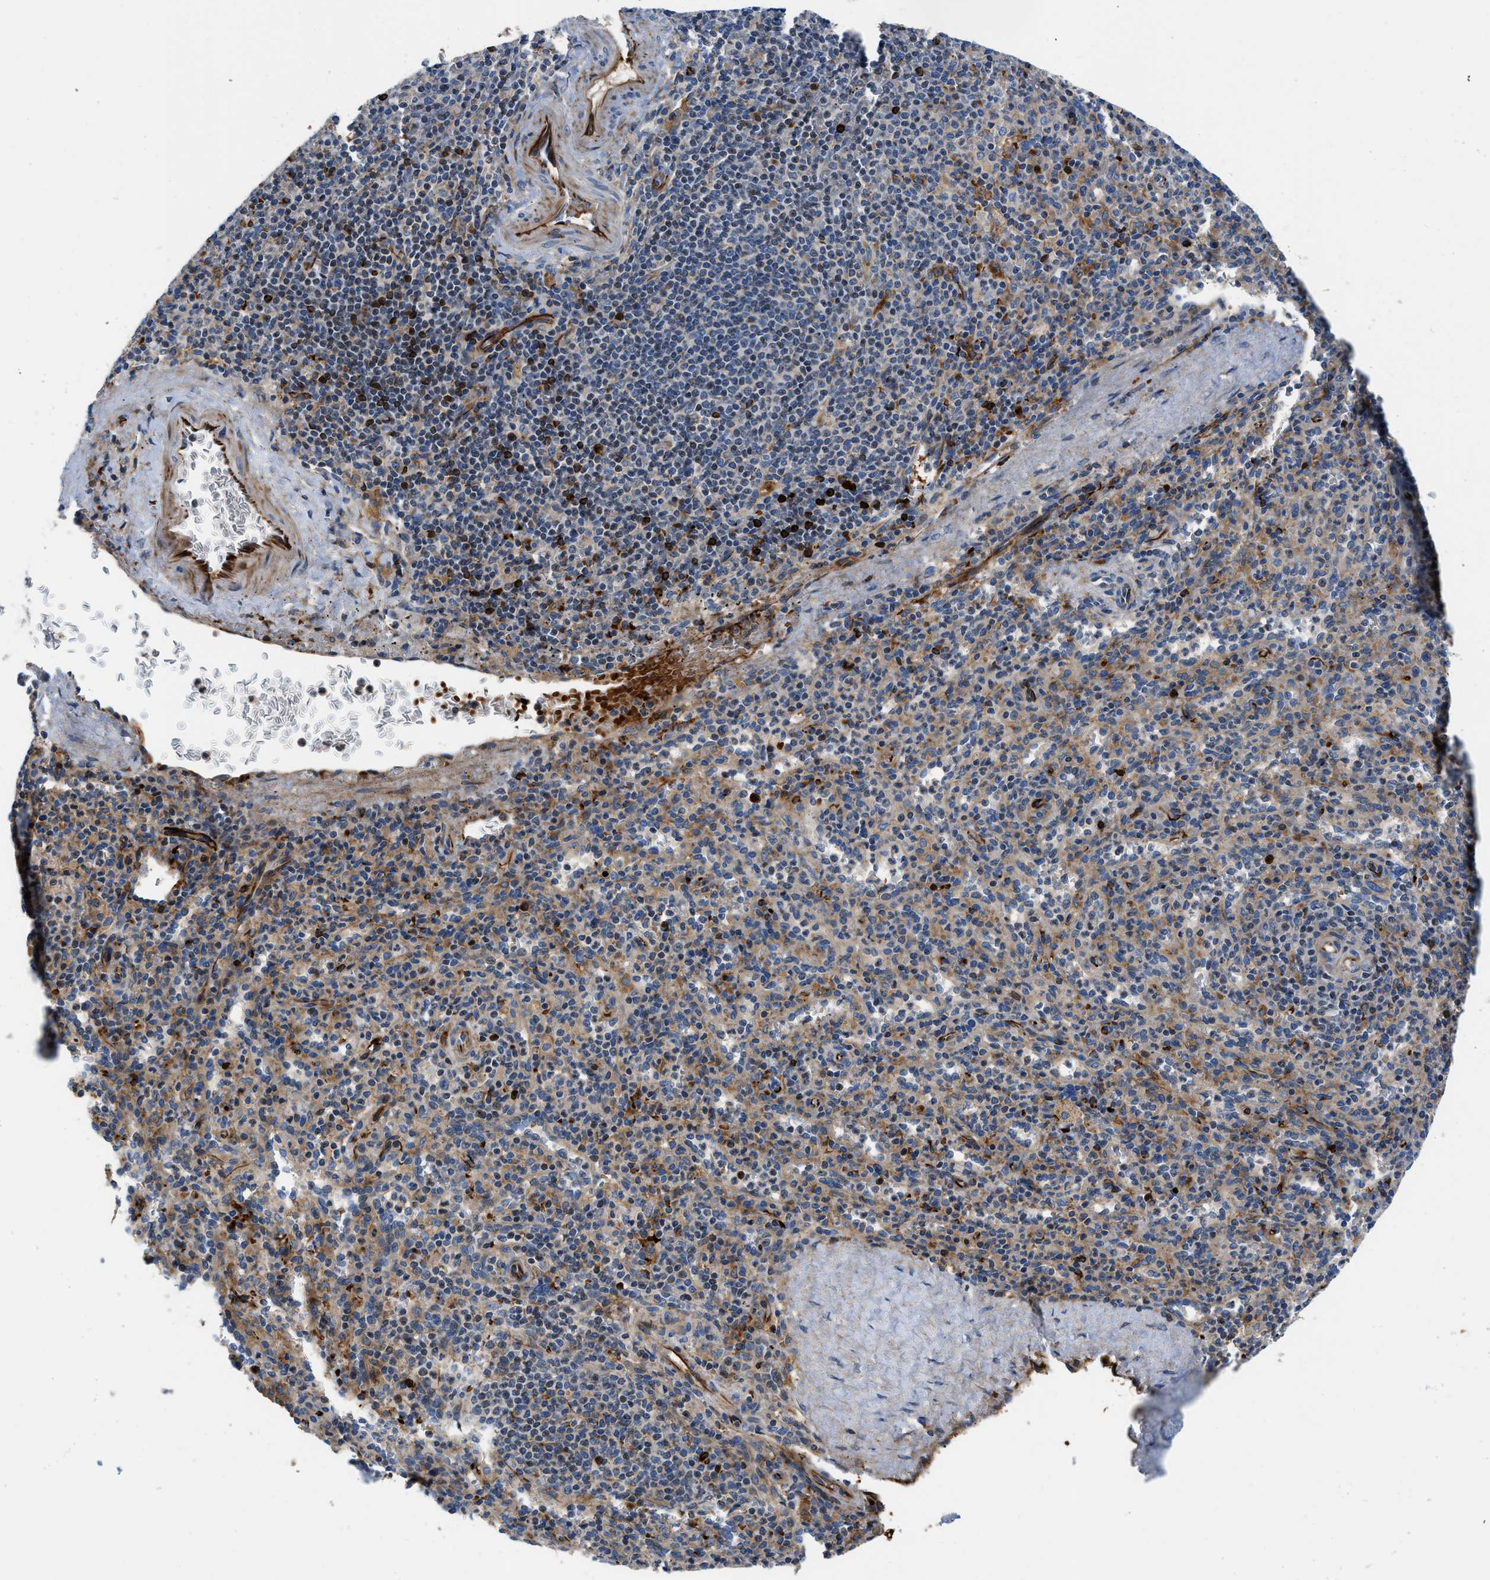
{"staining": {"intensity": "strong", "quantity": "25%-75%", "location": "cytoplasmic/membranous"}, "tissue": "spleen", "cell_type": "Cells in red pulp", "image_type": "normal", "snomed": [{"axis": "morphology", "description": "Normal tissue, NOS"}, {"axis": "topography", "description": "Spleen"}], "caption": "Spleen stained with a brown dye displays strong cytoplasmic/membranous positive positivity in approximately 25%-75% of cells in red pulp.", "gene": "ZNF831", "patient": {"sex": "male", "age": 36}}